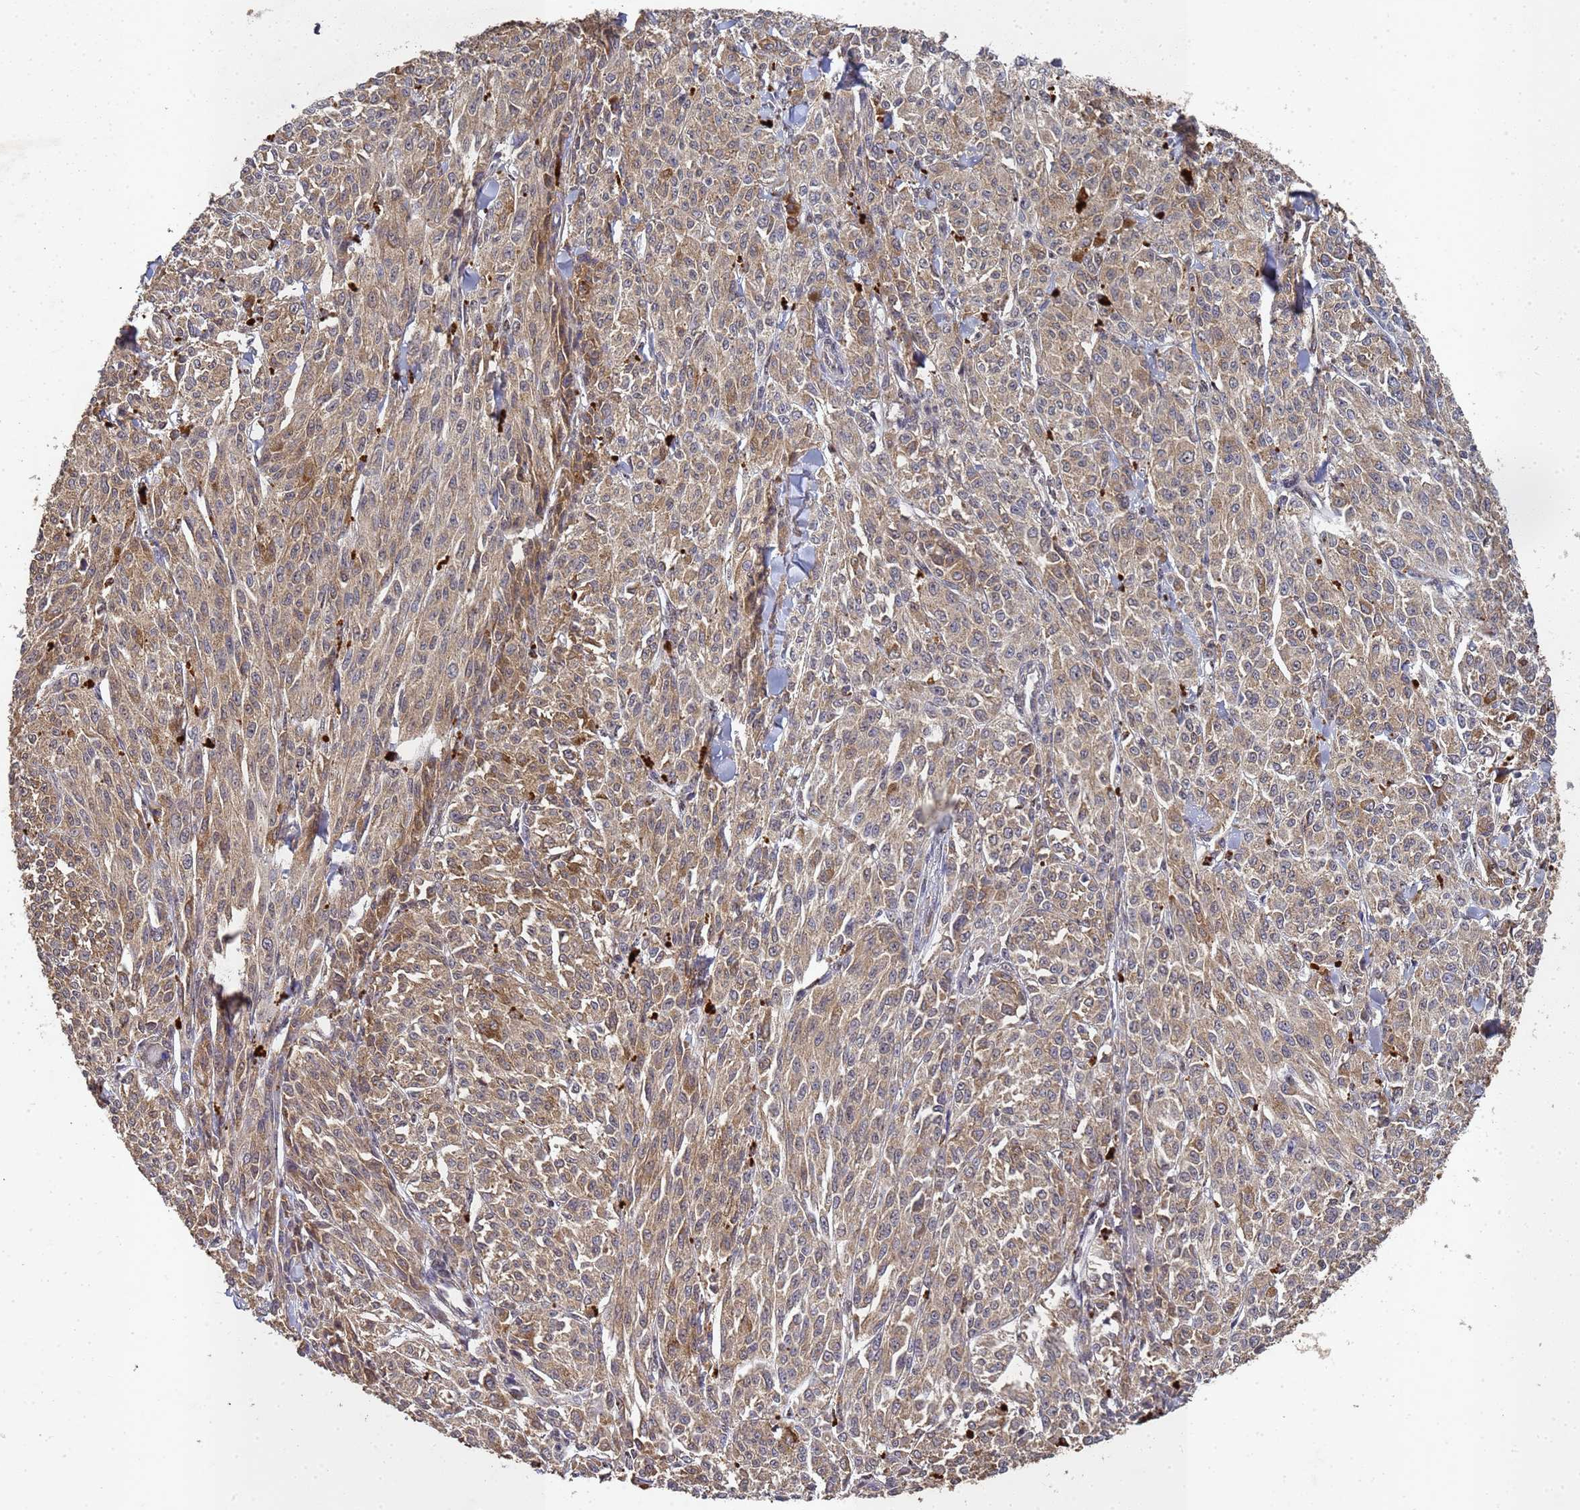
{"staining": {"intensity": "moderate", "quantity": "25%-75%", "location": "cytoplasmic/membranous,nuclear"}, "tissue": "melanoma", "cell_type": "Tumor cells", "image_type": "cancer", "snomed": [{"axis": "morphology", "description": "Malignant melanoma, NOS"}, {"axis": "topography", "description": "Skin"}], "caption": "A brown stain labels moderate cytoplasmic/membranous and nuclear positivity of a protein in malignant melanoma tumor cells.", "gene": "SECISBP2", "patient": {"sex": "female", "age": 52}}